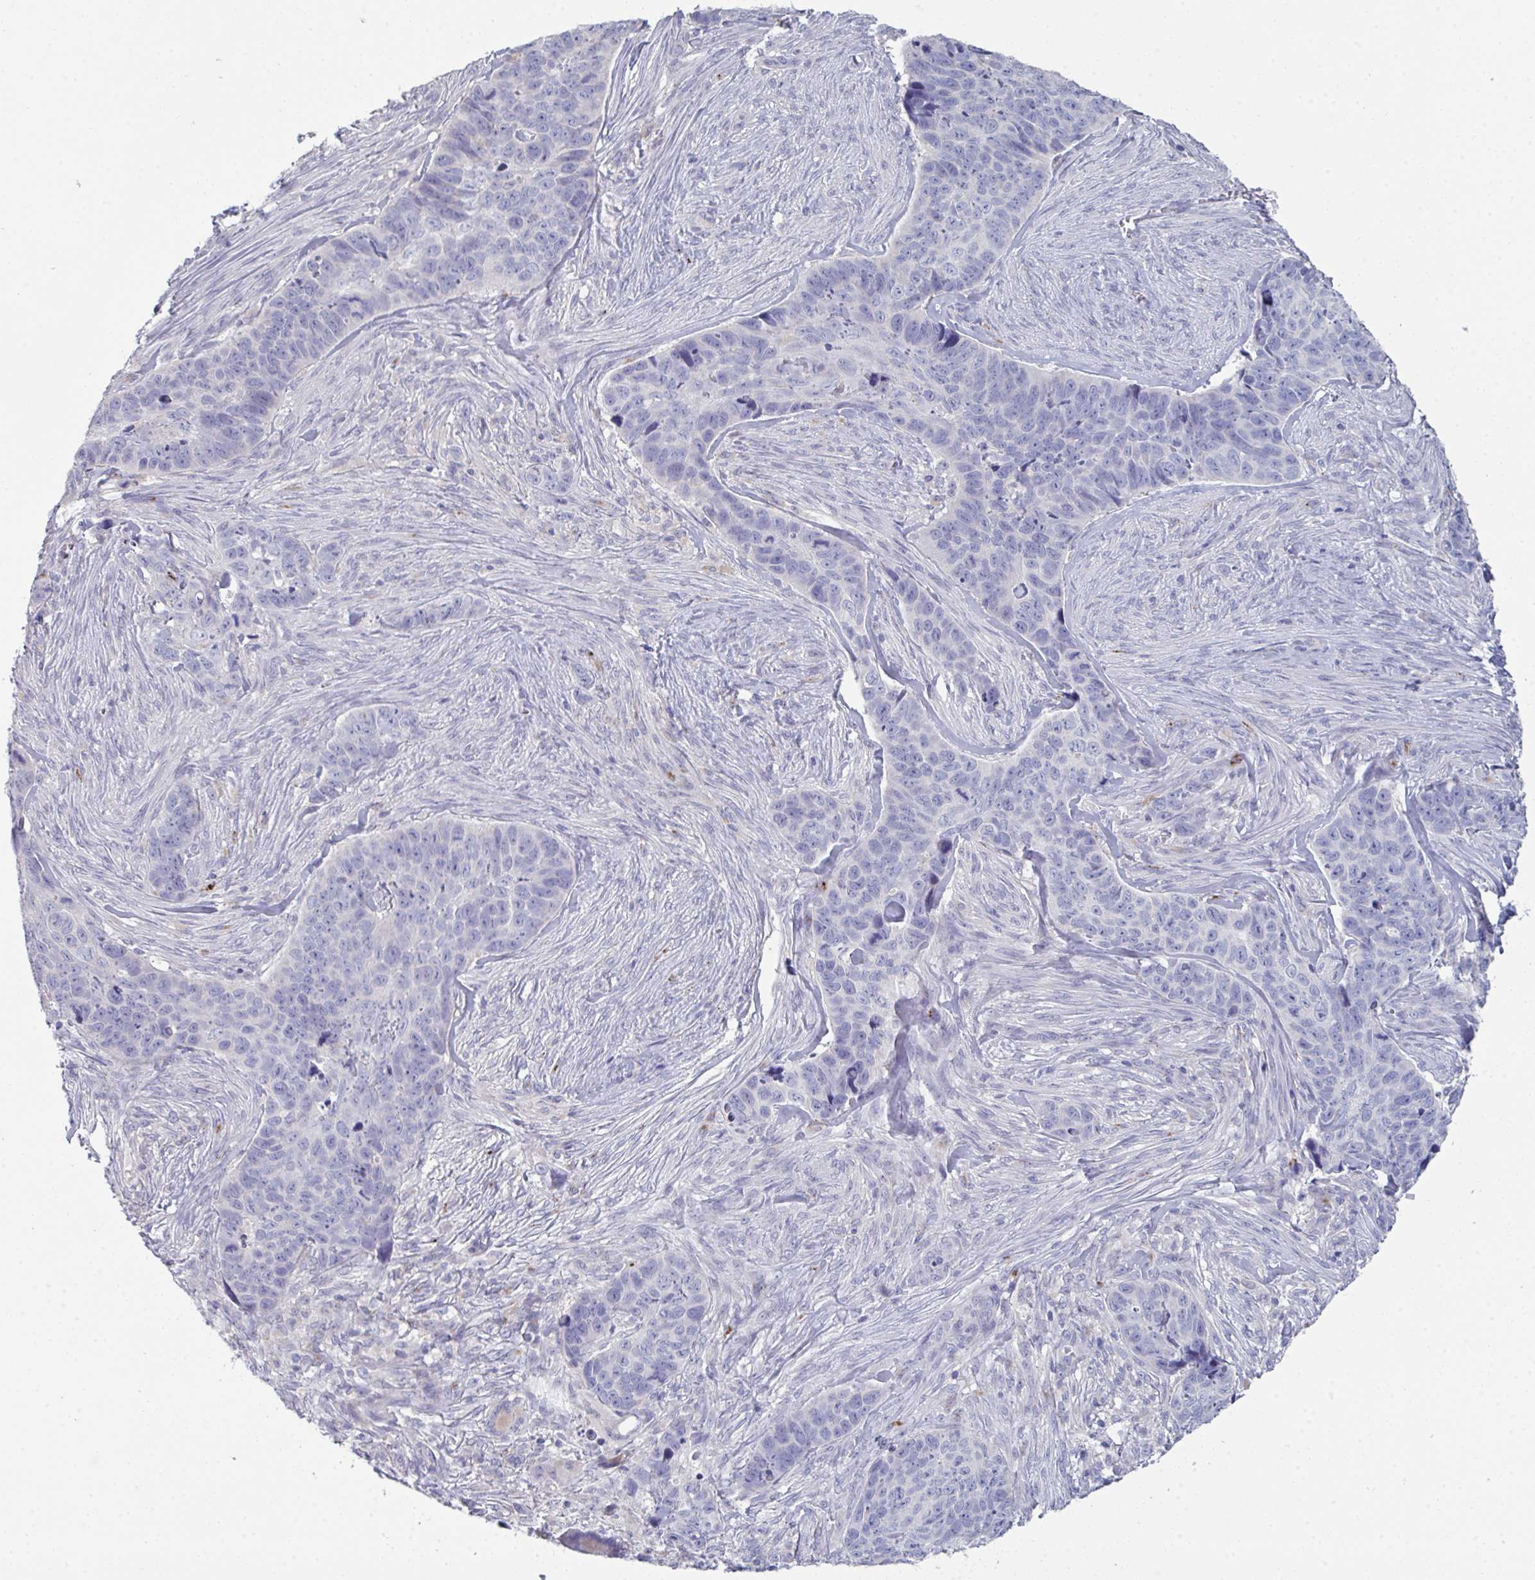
{"staining": {"intensity": "negative", "quantity": "none", "location": "none"}, "tissue": "skin cancer", "cell_type": "Tumor cells", "image_type": "cancer", "snomed": [{"axis": "morphology", "description": "Basal cell carcinoma"}, {"axis": "topography", "description": "Skin"}], "caption": "Tumor cells are negative for protein expression in human skin cancer (basal cell carcinoma).", "gene": "HGFAC", "patient": {"sex": "female", "age": 82}}